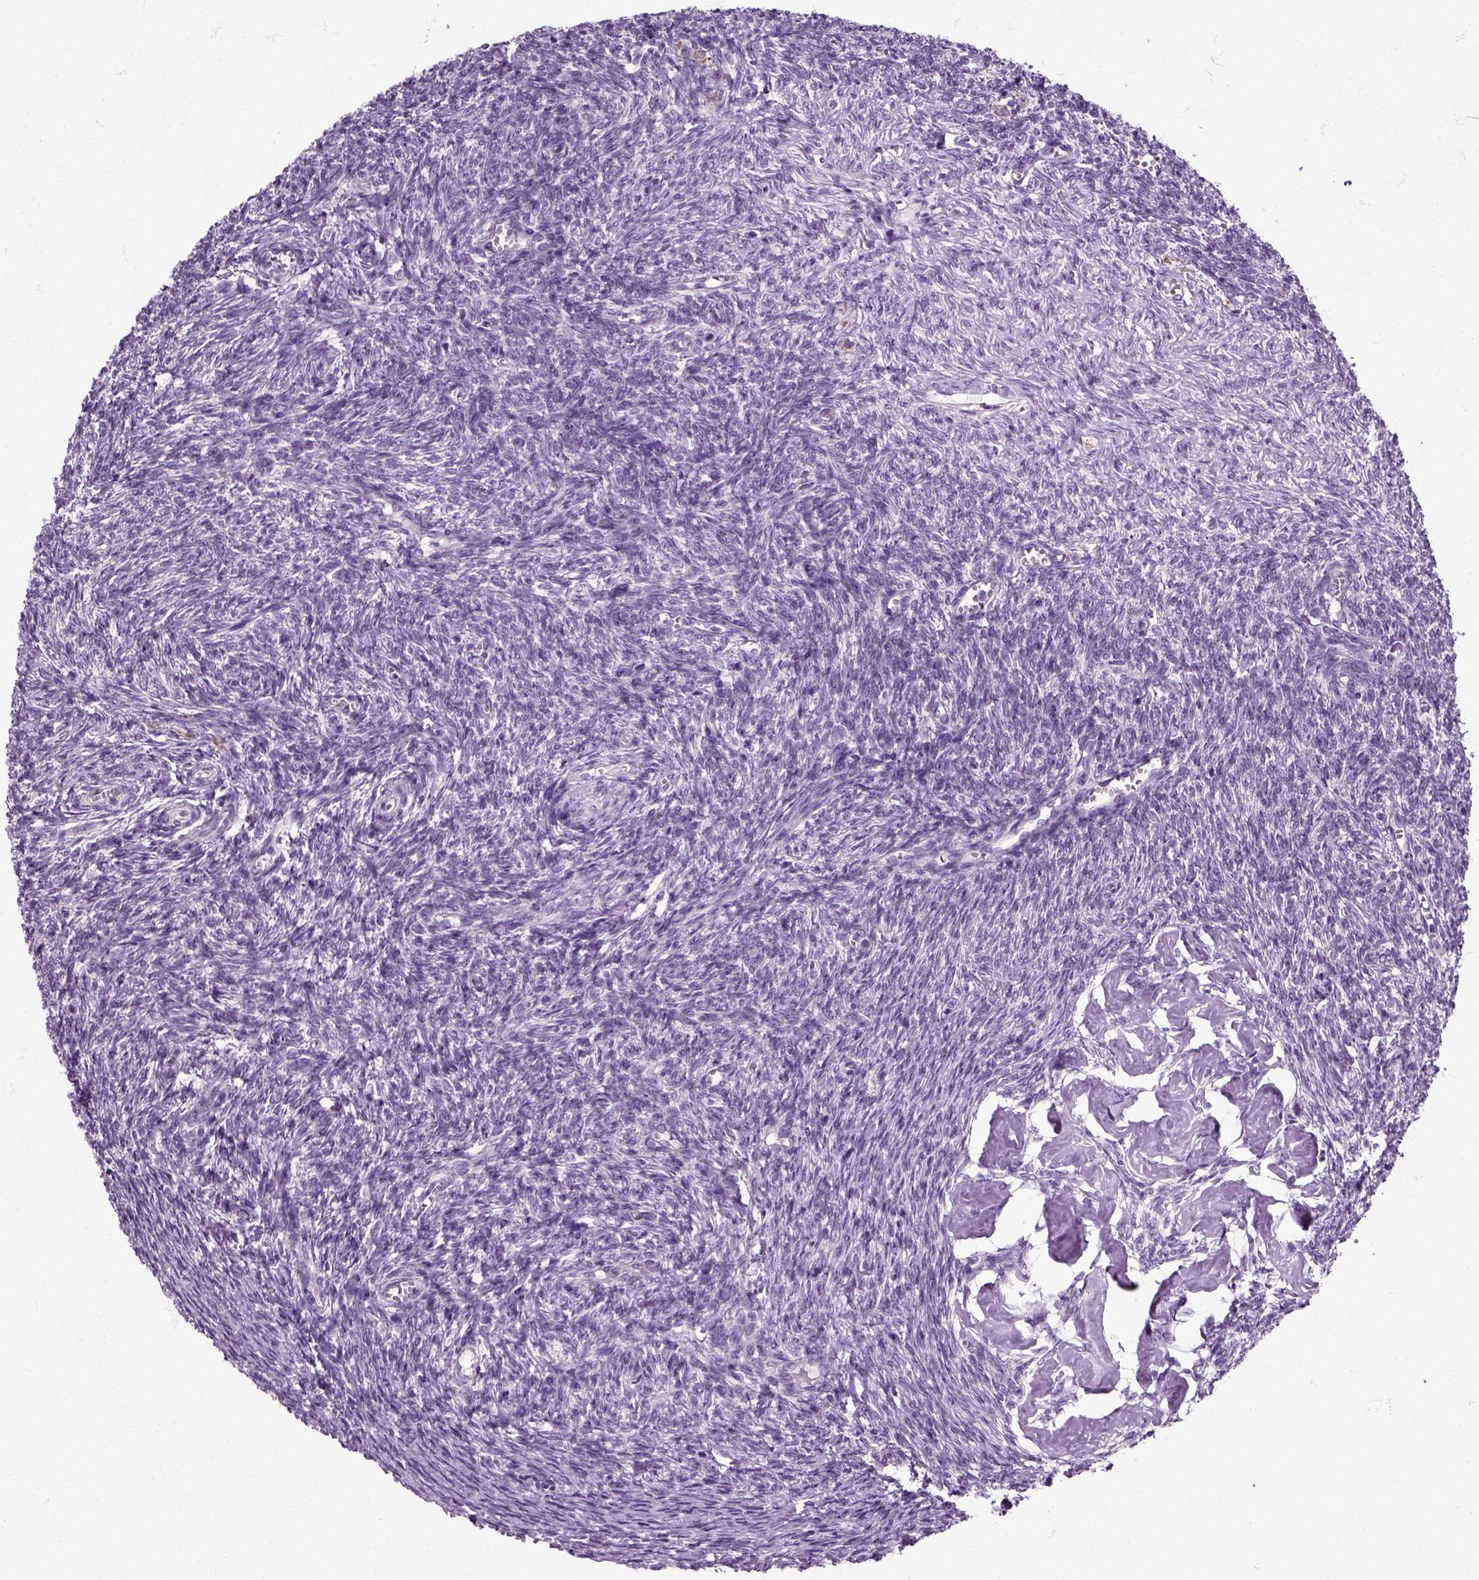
{"staining": {"intensity": "moderate", "quantity": "25%-75%", "location": "cytoplasmic/membranous"}, "tissue": "ovary", "cell_type": "Follicle cells", "image_type": "normal", "snomed": [{"axis": "morphology", "description": "Normal tissue, NOS"}, {"axis": "topography", "description": "Ovary"}], "caption": "About 25%-75% of follicle cells in unremarkable ovary show moderate cytoplasmic/membranous protein positivity as visualized by brown immunohistochemical staining.", "gene": "HSPA2", "patient": {"sex": "female", "age": 43}}